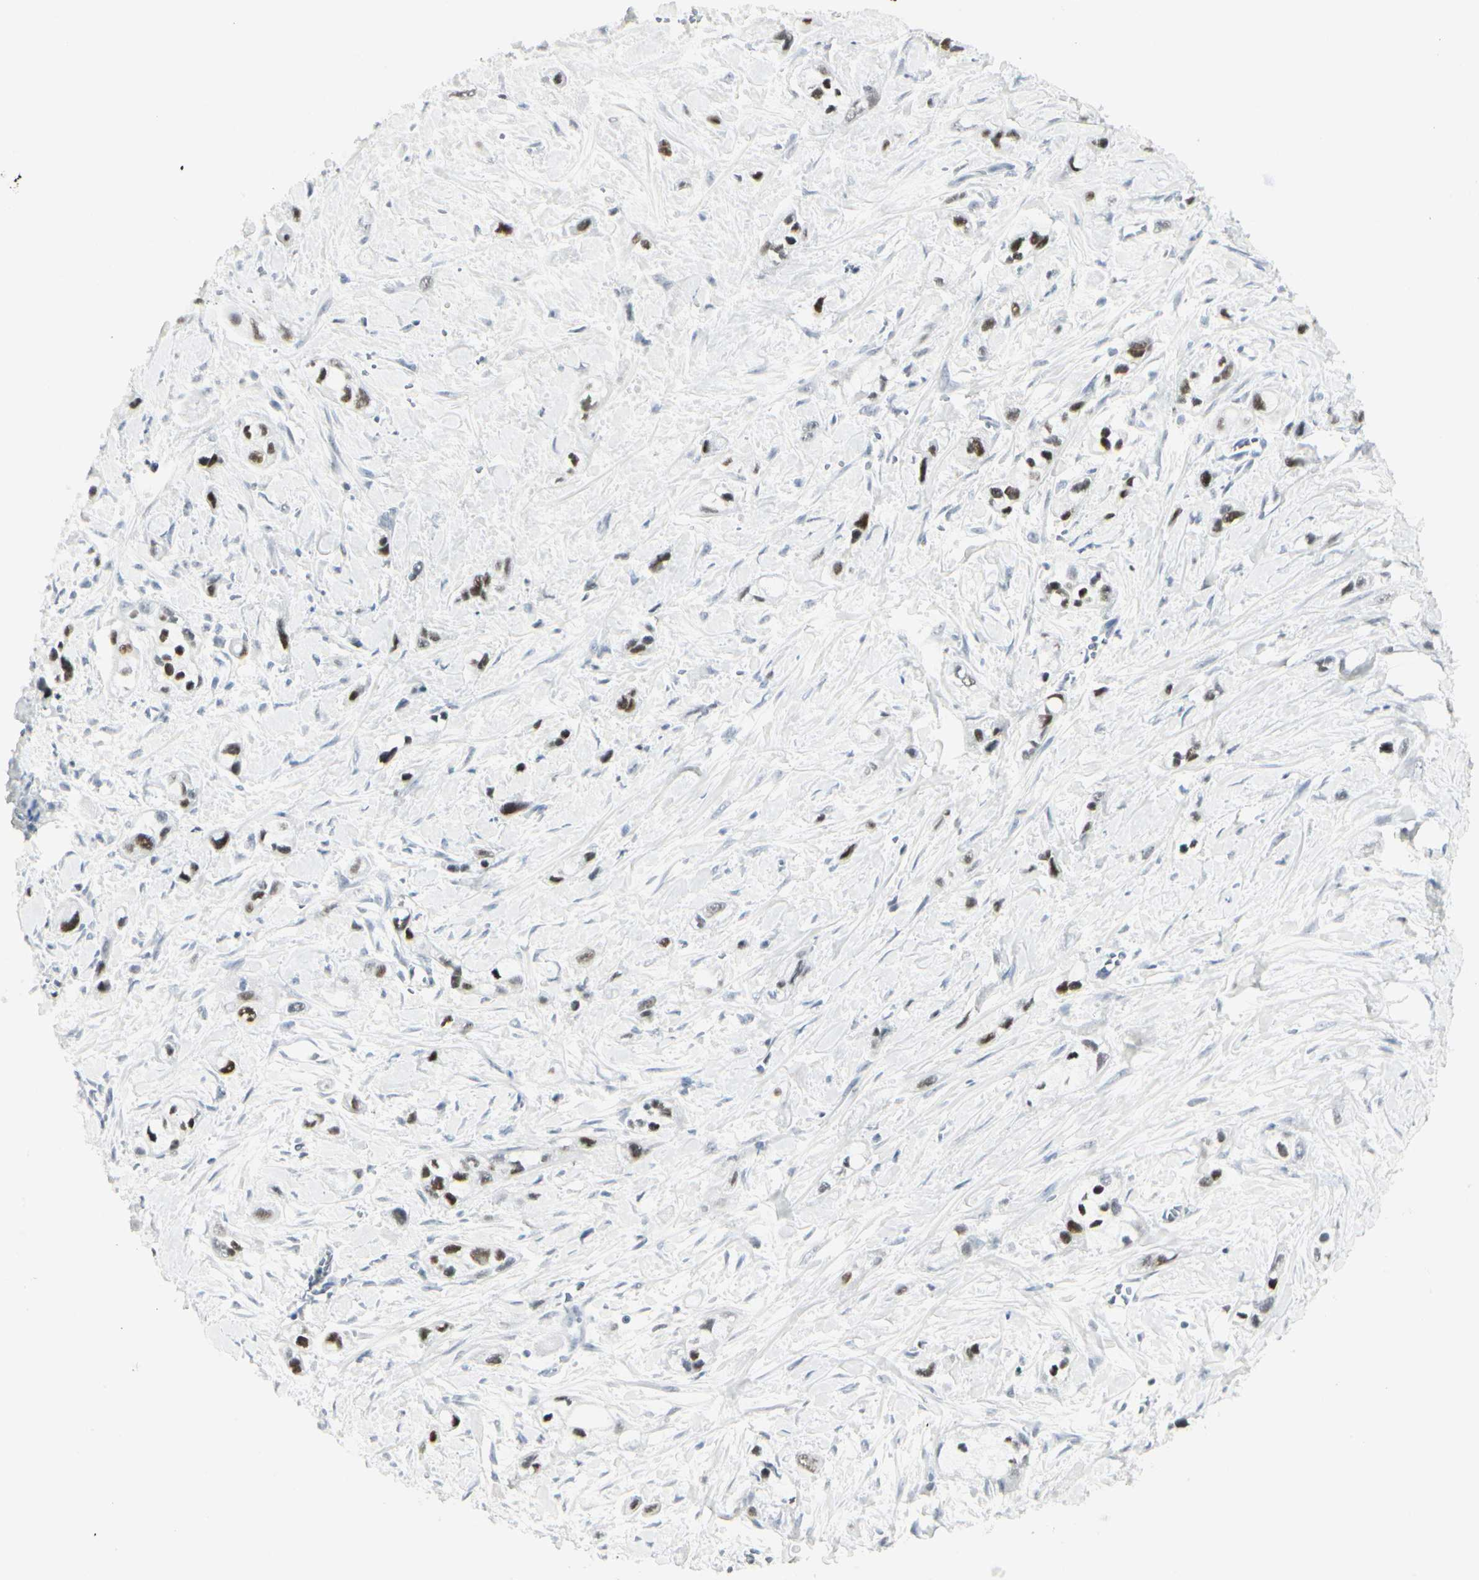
{"staining": {"intensity": "strong", "quantity": ">75%", "location": "nuclear"}, "tissue": "pancreatic cancer", "cell_type": "Tumor cells", "image_type": "cancer", "snomed": [{"axis": "morphology", "description": "Adenocarcinoma, NOS"}, {"axis": "topography", "description": "Pancreas"}], "caption": "A high-resolution image shows immunohistochemistry (IHC) staining of adenocarcinoma (pancreatic), which reveals strong nuclear expression in about >75% of tumor cells. (IHC, brightfield microscopy, high magnification).", "gene": "ZBTB7B", "patient": {"sex": "male", "age": 74}}